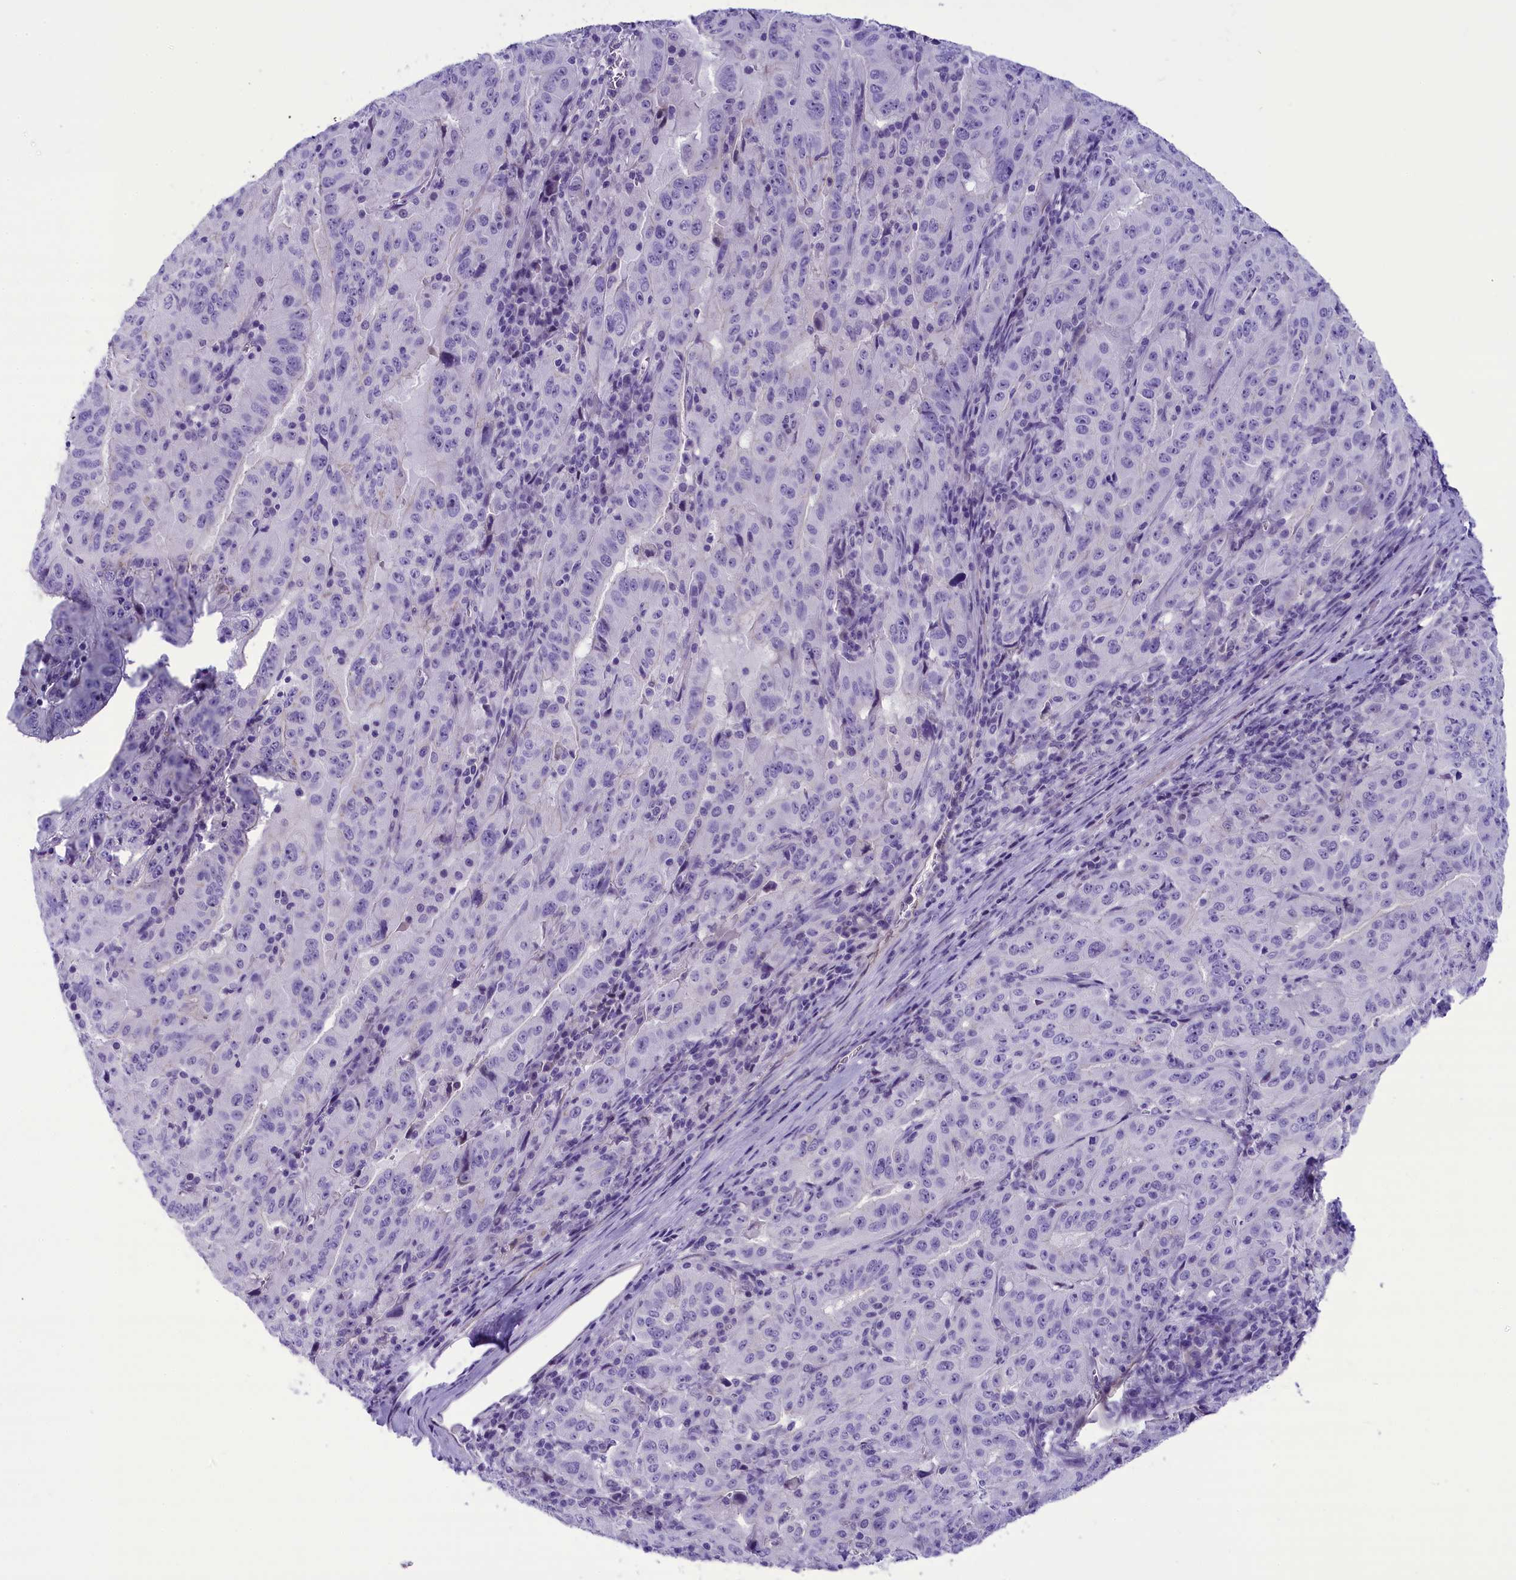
{"staining": {"intensity": "negative", "quantity": "none", "location": "none"}, "tissue": "pancreatic cancer", "cell_type": "Tumor cells", "image_type": "cancer", "snomed": [{"axis": "morphology", "description": "Adenocarcinoma, NOS"}, {"axis": "topography", "description": "Pancreas"}], "caption": "A high-resolution micrograph shows immunohistochemistry staining of pancreatic cancer, which displays no significant expression in tumor cells.", "gene": "PRR15", "patient": {"sex": "male", "age": 63}}